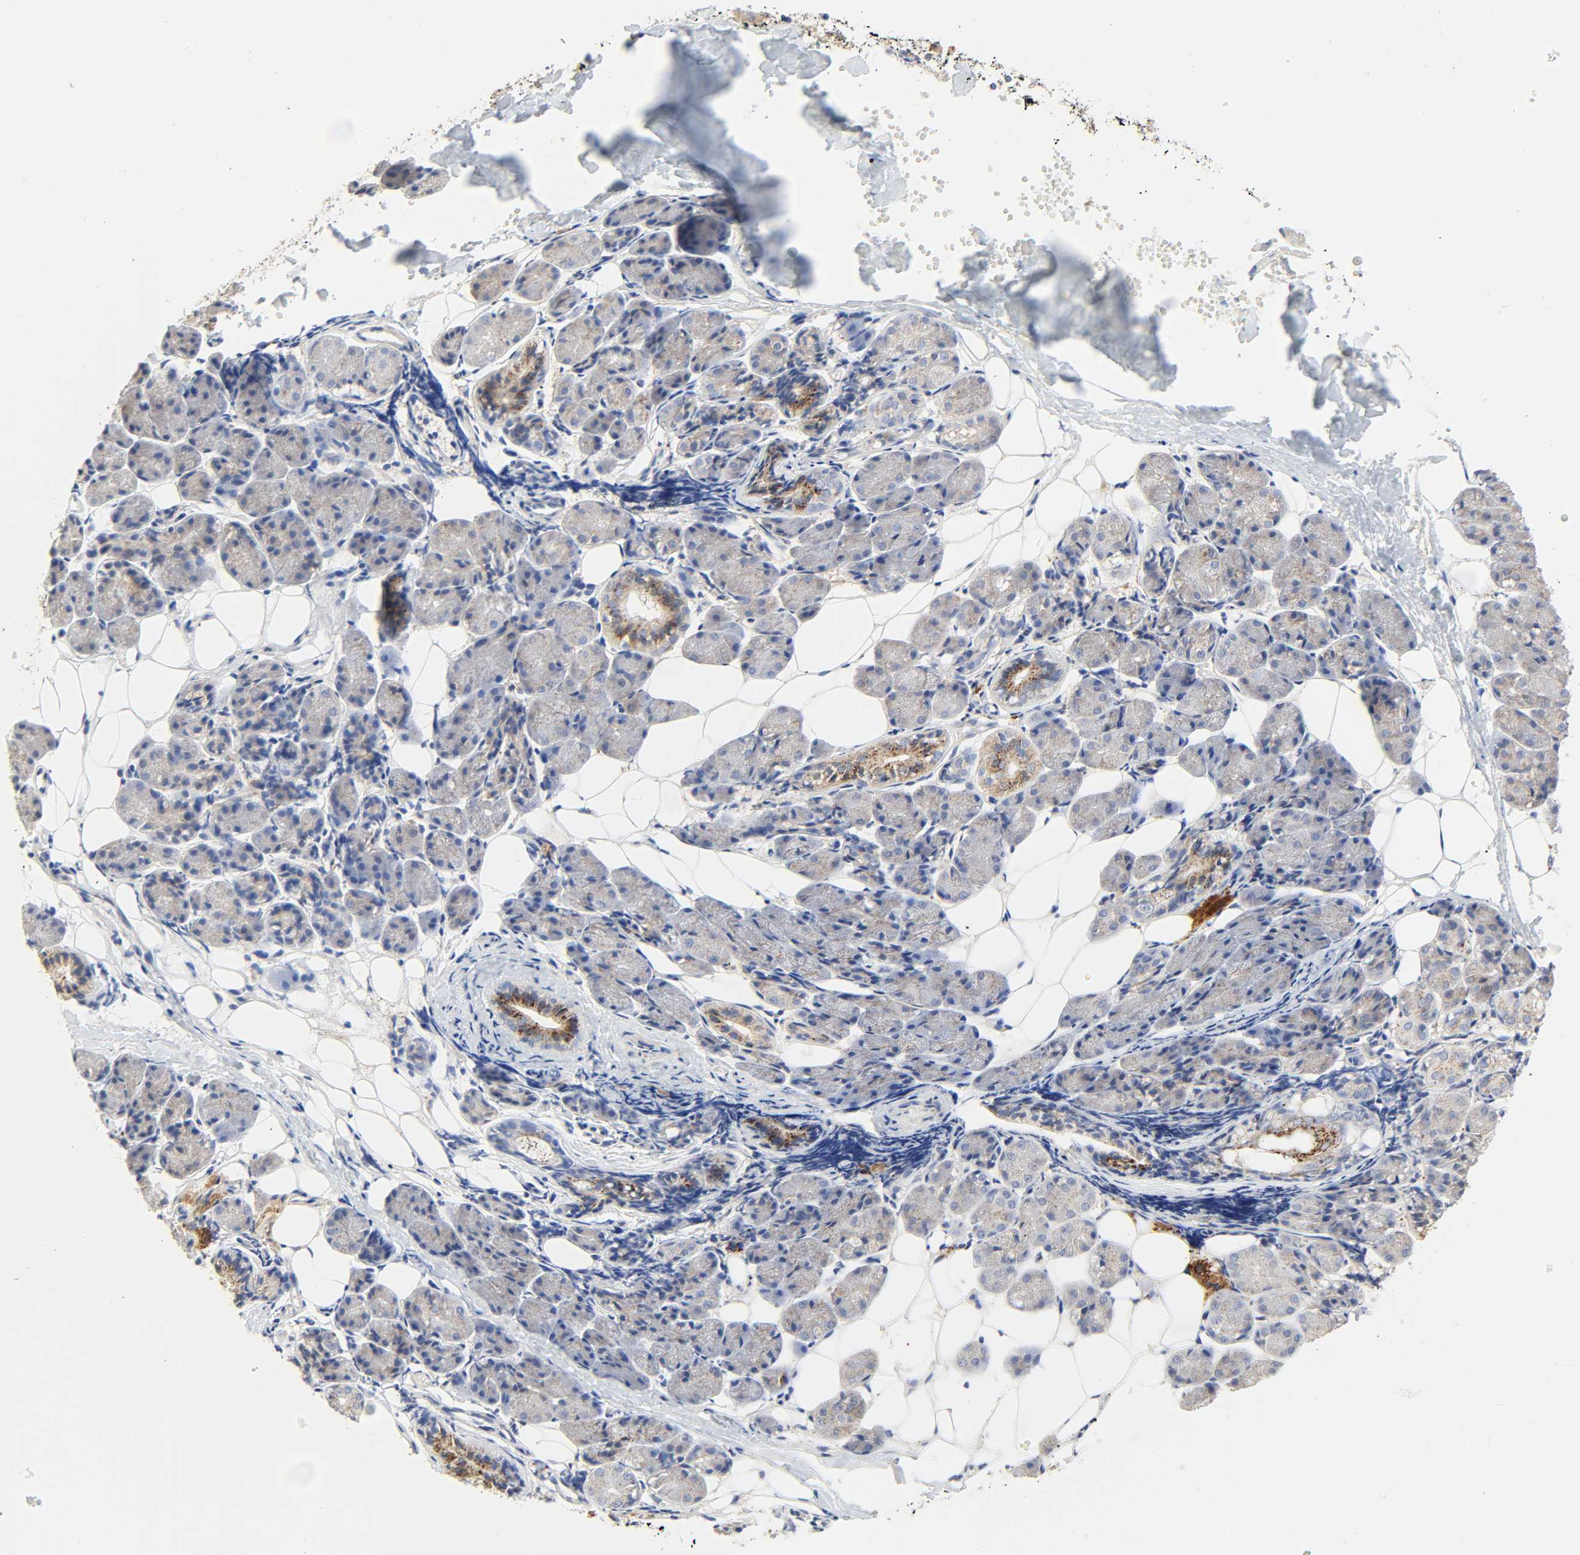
{"staining": {"intensity": "moderate", "quantity": ">75%", "location": "cytoplasmic/membranous"}, "tissue": "salivary gland", "cell_type": "Glandular cells", "image_type": "normal", "snomed": [{"axis": "morphology", "description": "Normal tissue, NOS"}, {"axis": "morphology", "description": "Adenoma, NOS"}, {"axis": "topography", "description": "Salivary gland"}], "caption": "A histopathology image of human salivary gland stained for a protein reveals moderate cytoplasmic/membranous brown staining in glandular cells.", "gene": "CAMK2A", "patient": {"sex": "female", "age": 32}}